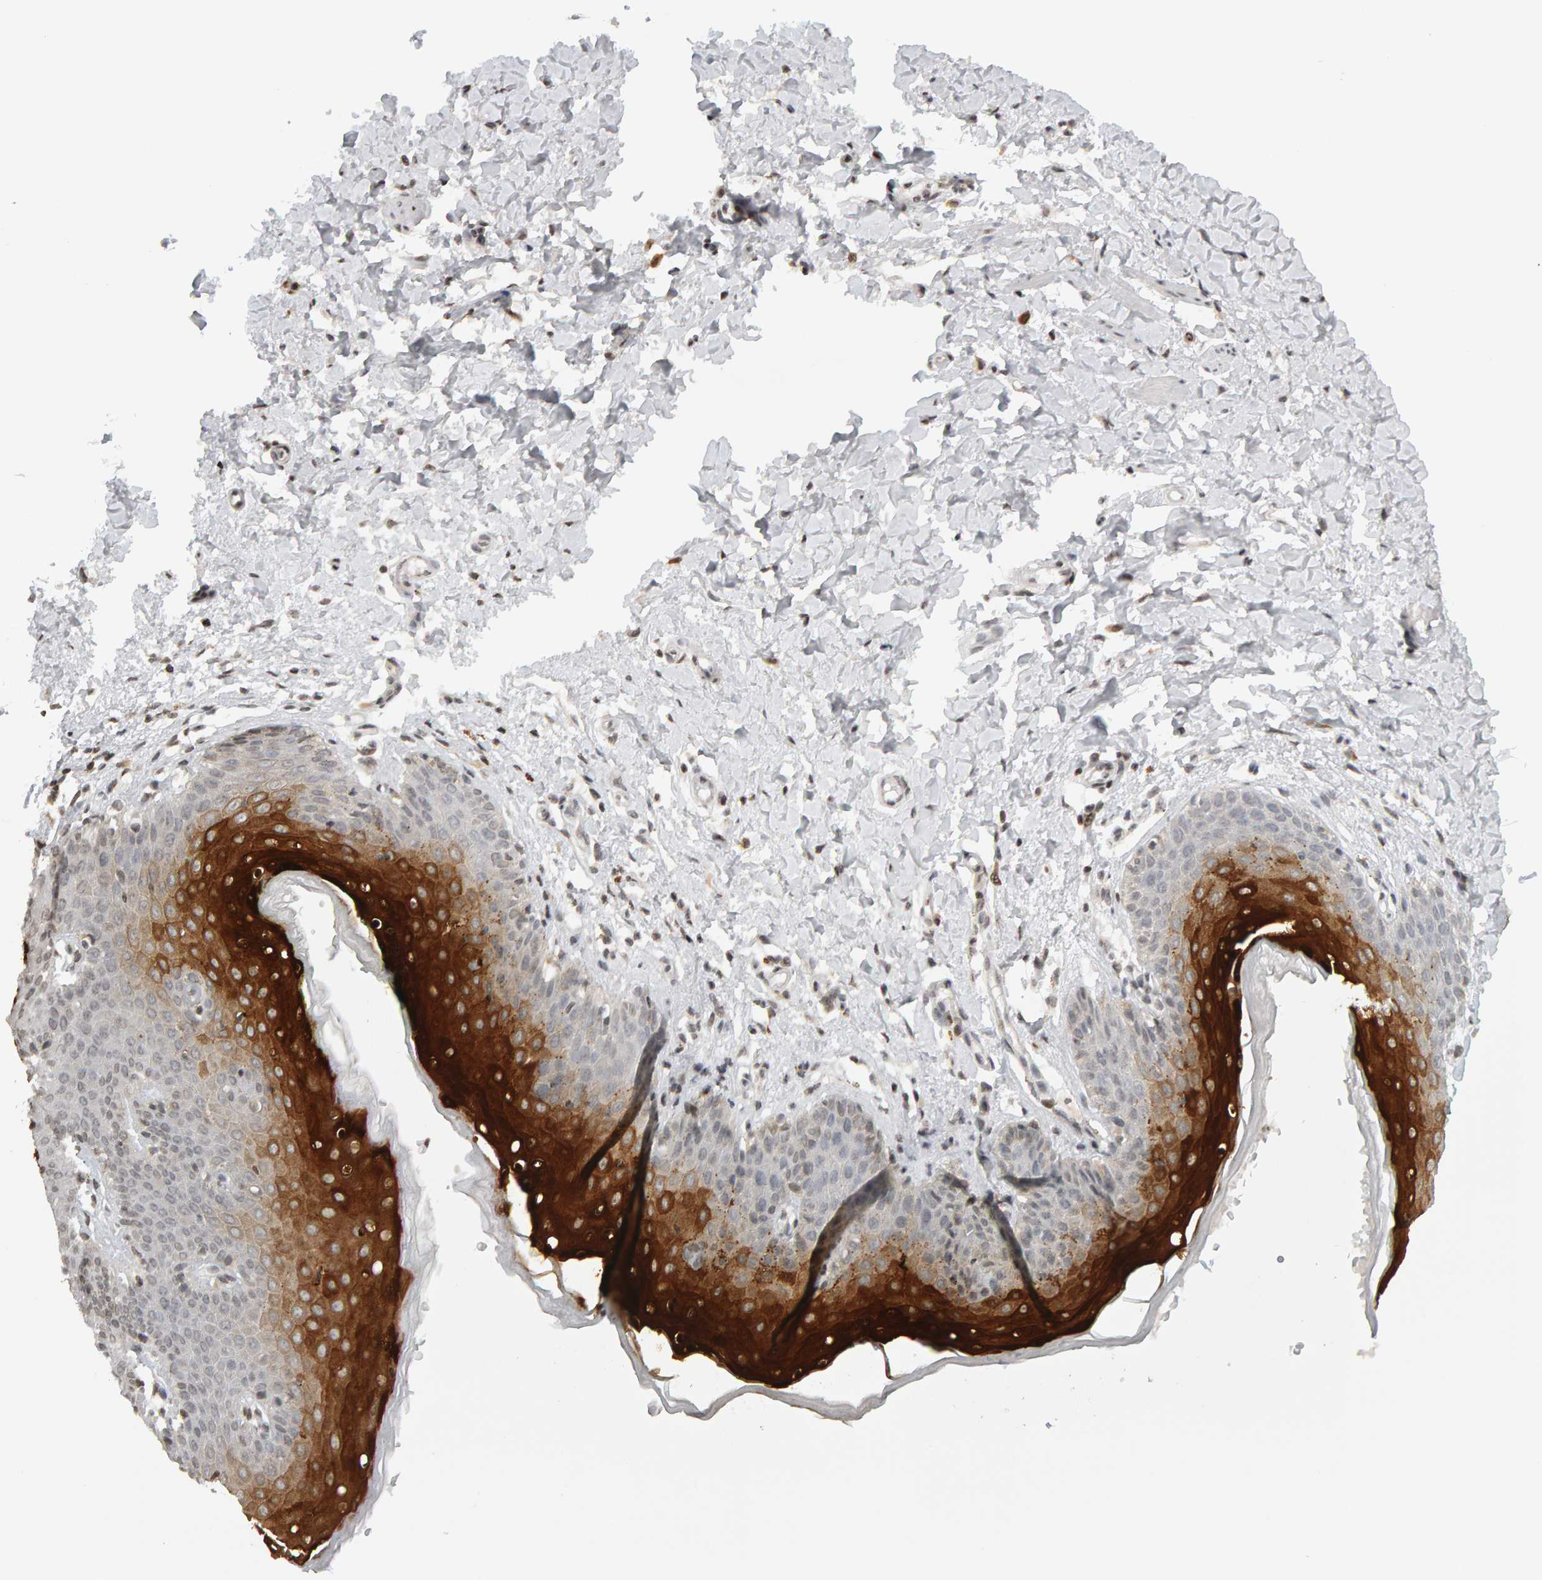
{"staining": {"intensity": "strong", "quantity": "25%-75%", "location": "cytoplasmic/membranous"}, "tissue": "skin", "cell_type": "Epidermal cells", "image_type": "normal", "snomed": [{"axis": "morphology", "description": "Normal tissue, NOS"}, {"axis": "topography", "description": "Vulva"}], "caption": "Protein positivity by IHC demonstrates strong cytoplasmic/membranous staining in approximately 25%-75% of epidermal cells in benign skin.", "gene": "TRAM1", "patient": {"sex": "female", "age": 66}}